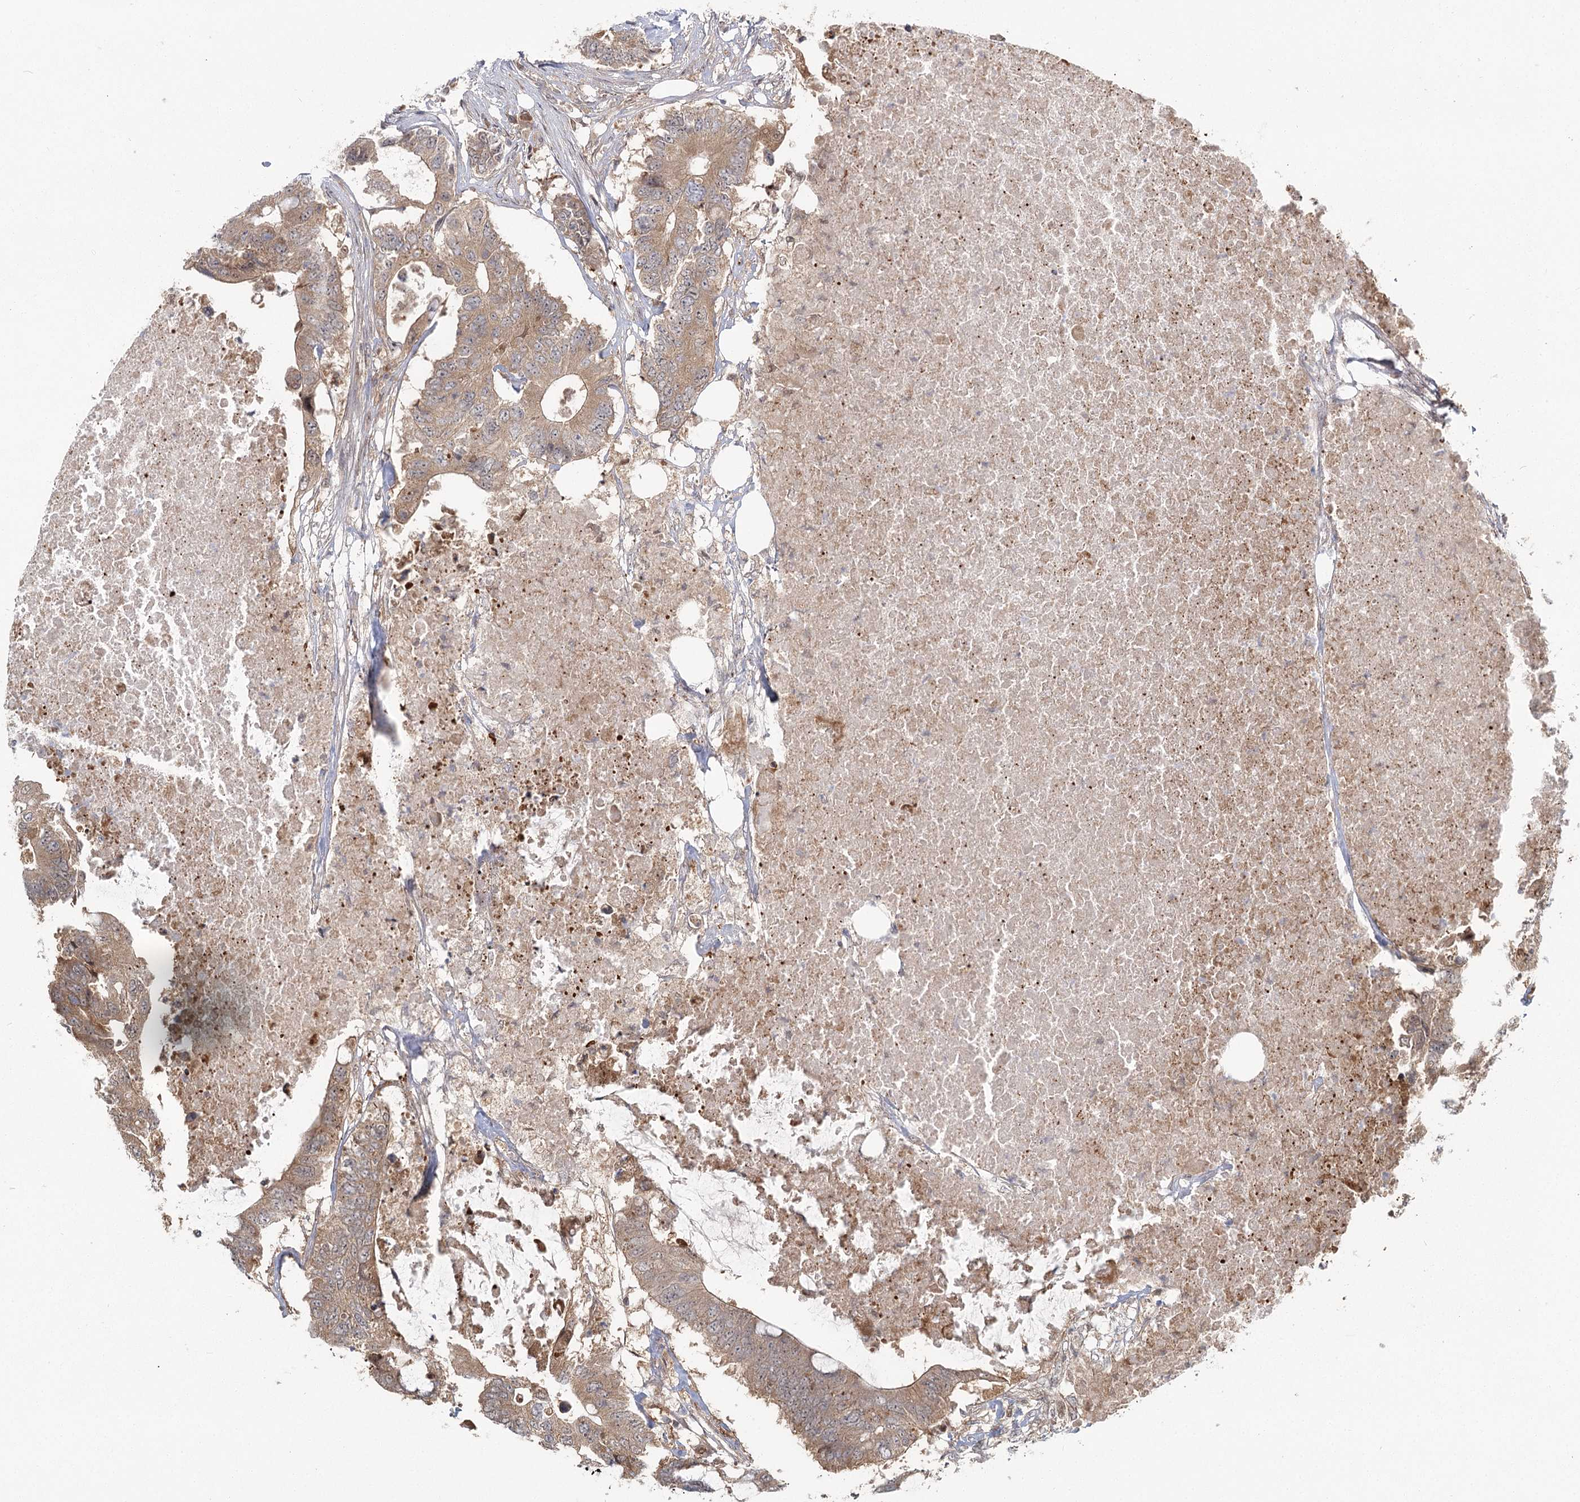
{"staining": {"intensity": "moderate", "quantity": ">75%", "location": "cytoplasmic/membranous"}, "tissue": "colorectal cancer", "cell_type": "Tumor cells", "image_type": "cancer", "snomed": [{"axis": "morphology", "description": "Adenocarcinoma, NOS"}, {"axis": "topography", "description": "Colon"}], "caption": "Immunohistochemistry image of colorectal cancer stained for a protein (brown), which shows medium levels of moderate cytoplasmic/membranous staining in about >75% of tumor cells.", "gene": "THNSL1", "patient": {"sex": "male", "age": 71}}